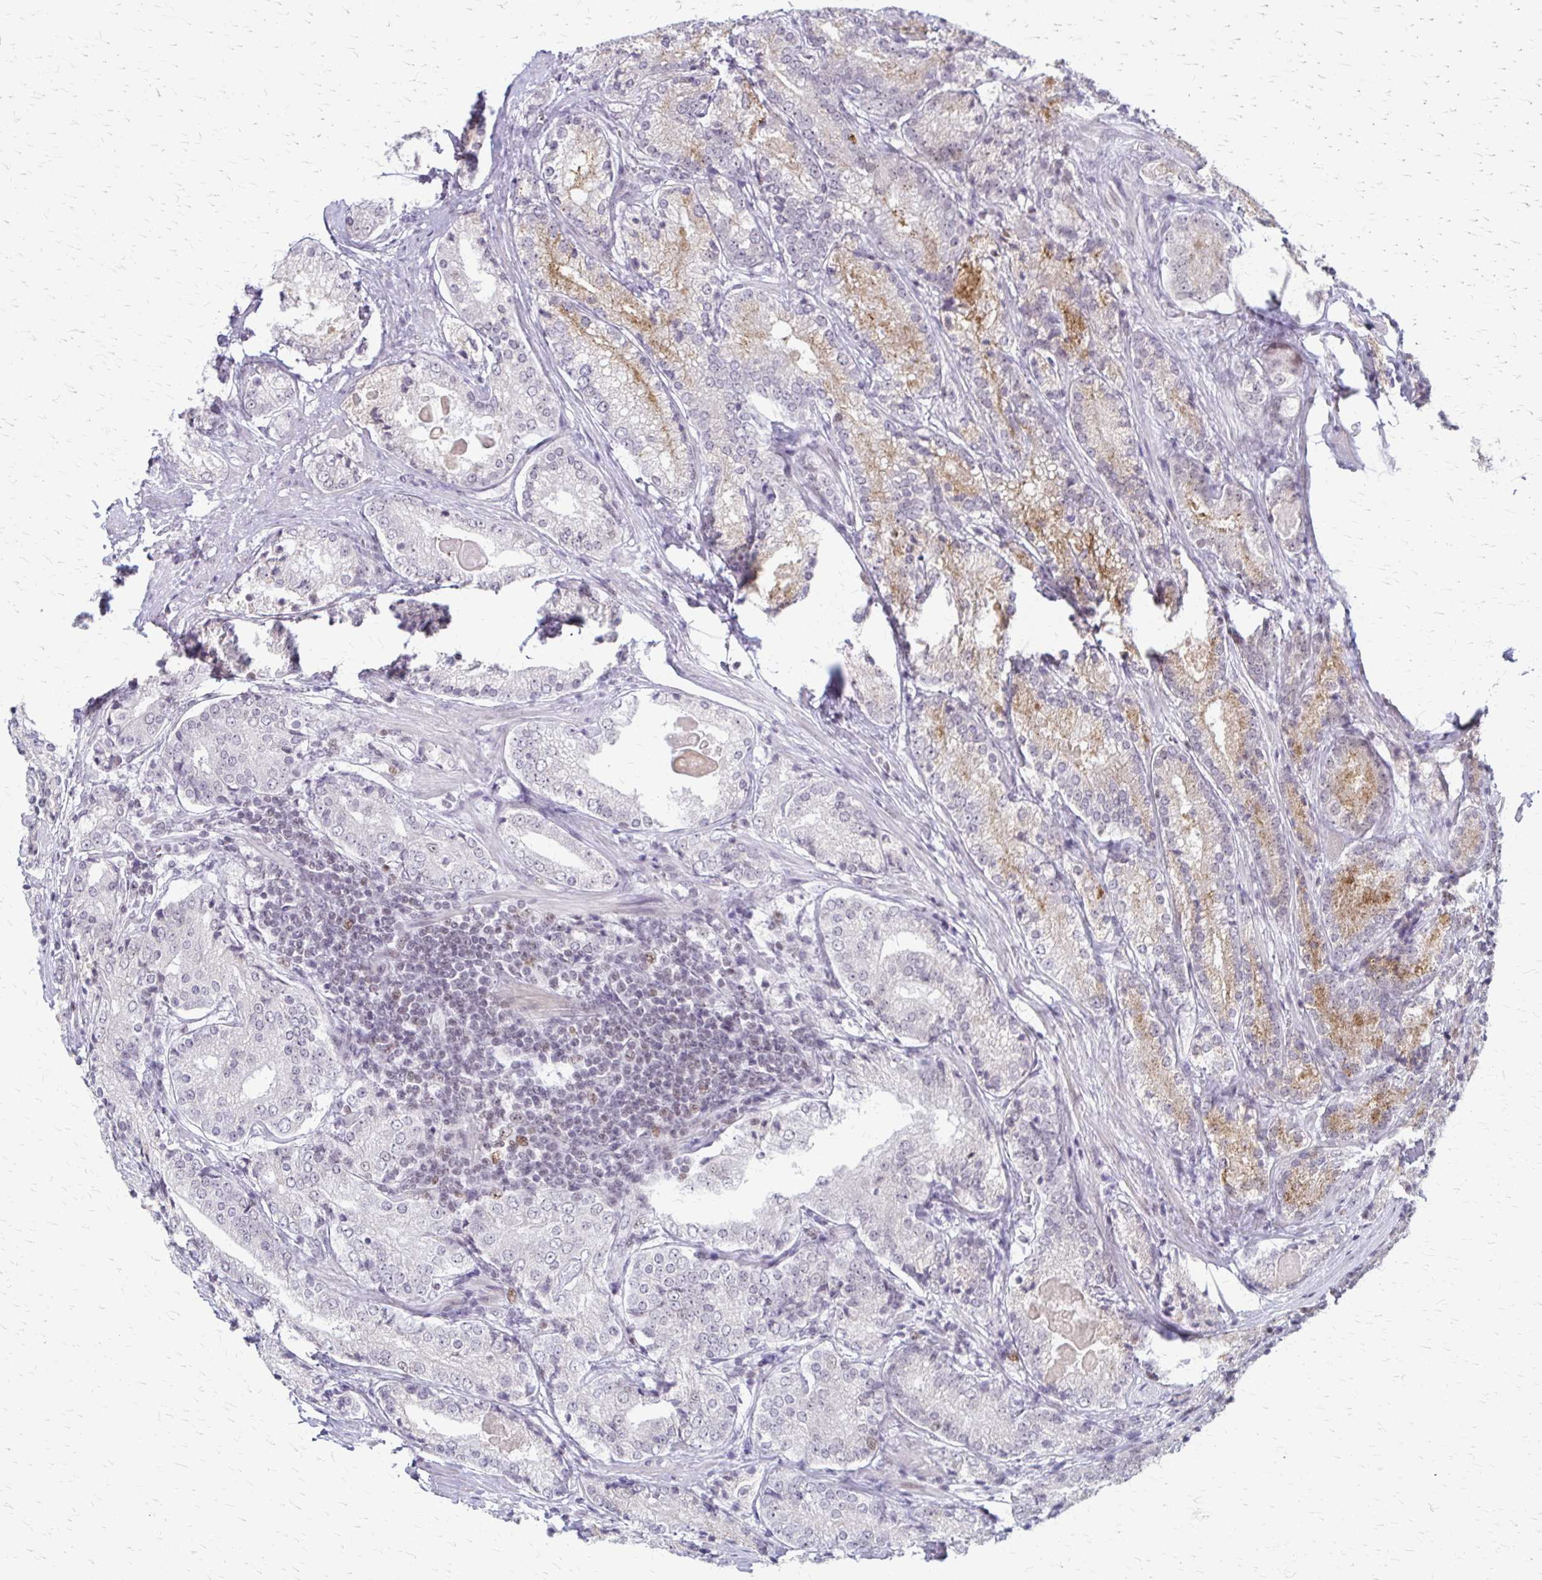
{"staining": {"intensity": "moderate", "quantity": "<25%", "location": "cytoplasmic/membranous"}, "tissue": "prostate cancer", "cell_type": "Tumor cells", "image_type": "cancer", "snomed": [{"axis": "morphology", "description": "Adenocarcinoma, NOS"}, {"axis": "morphology", "description": "Adenocarcinoma, Low grade"}, {"axis": "topography", "description": "Prostate"}], "caption": "Immunohistochemistry histopathology image of neoplastic tissue: human low-grade adenocarcinoma (prostate) stained using immunohistochemistry (IHC) demonstrates low levels of moderate protein expression localized specifically in the cytoplasmic/membranous of tumor cells, appearing as a cytoplasmic/membranous brown color.", "gene": "EED", "patient": {"sex": "male", "age": 68}}